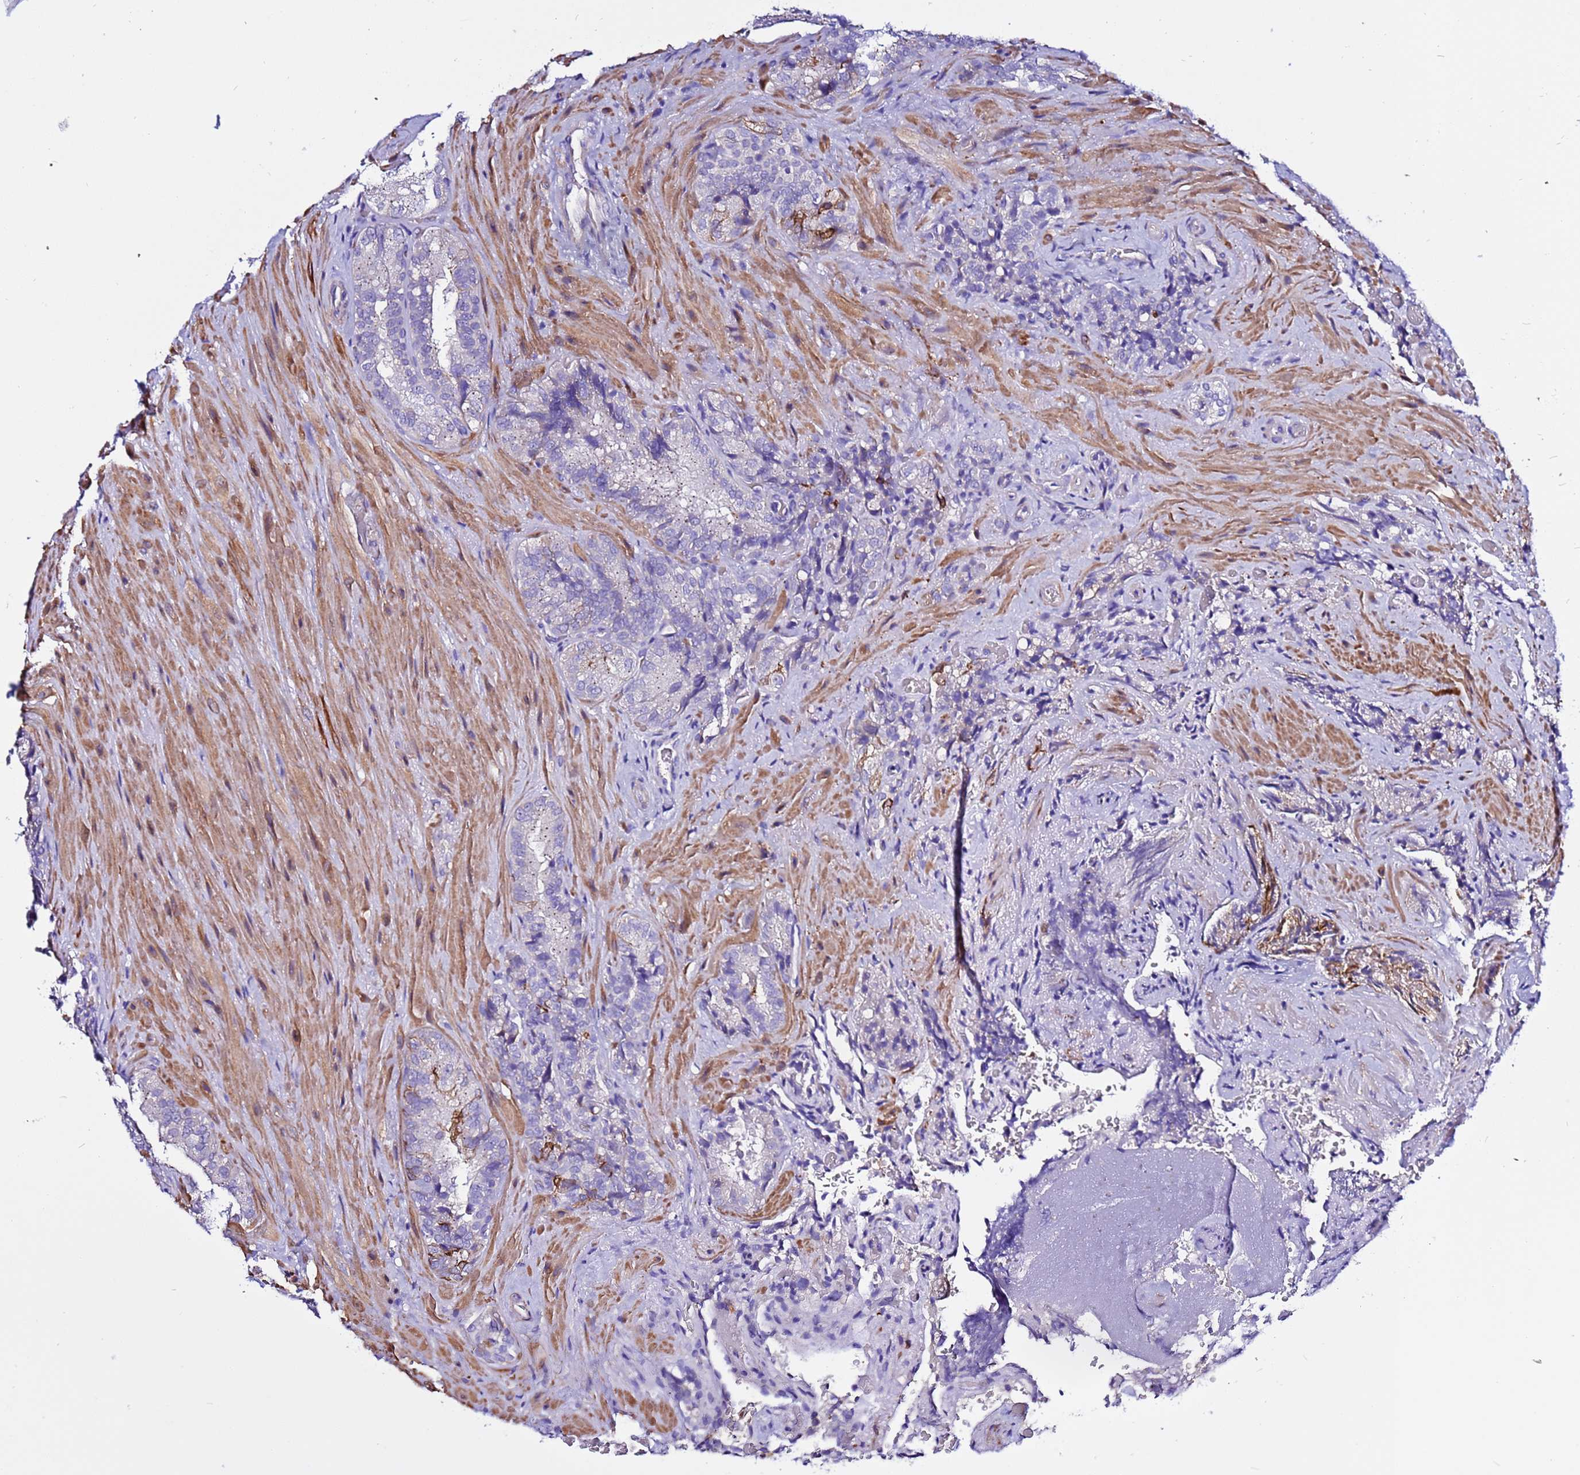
{"staining": {"intensity": "negative", "quantity": "none", "location": "none"}, "tissue": "seminal vesicle", "cell_type": "Glandular cells", "image_type": "normal", "snomed": [{"axis": "morphology", "description": "Normal tissue, NOS"}, {"axis": "topography", "description": "Prostate and seminal vesicle, NOS"}, {"axis": "topography", "description": "Prostate"}, {"axis": "topography", "description": "Seminal veicle"}], "caption": "High magnification brightfield microscopy of unremarkable seminal vesicle stained with DAB (brown) and counterstained with hematoxylin (blue): glandular cells show no significant expression. (DAB (3,3'-diaminobenzidine) IHC visualized using brightfield microscopy, high magnification).", "gene": "USP18", "patient": {"sex": "male", "age": 67}}